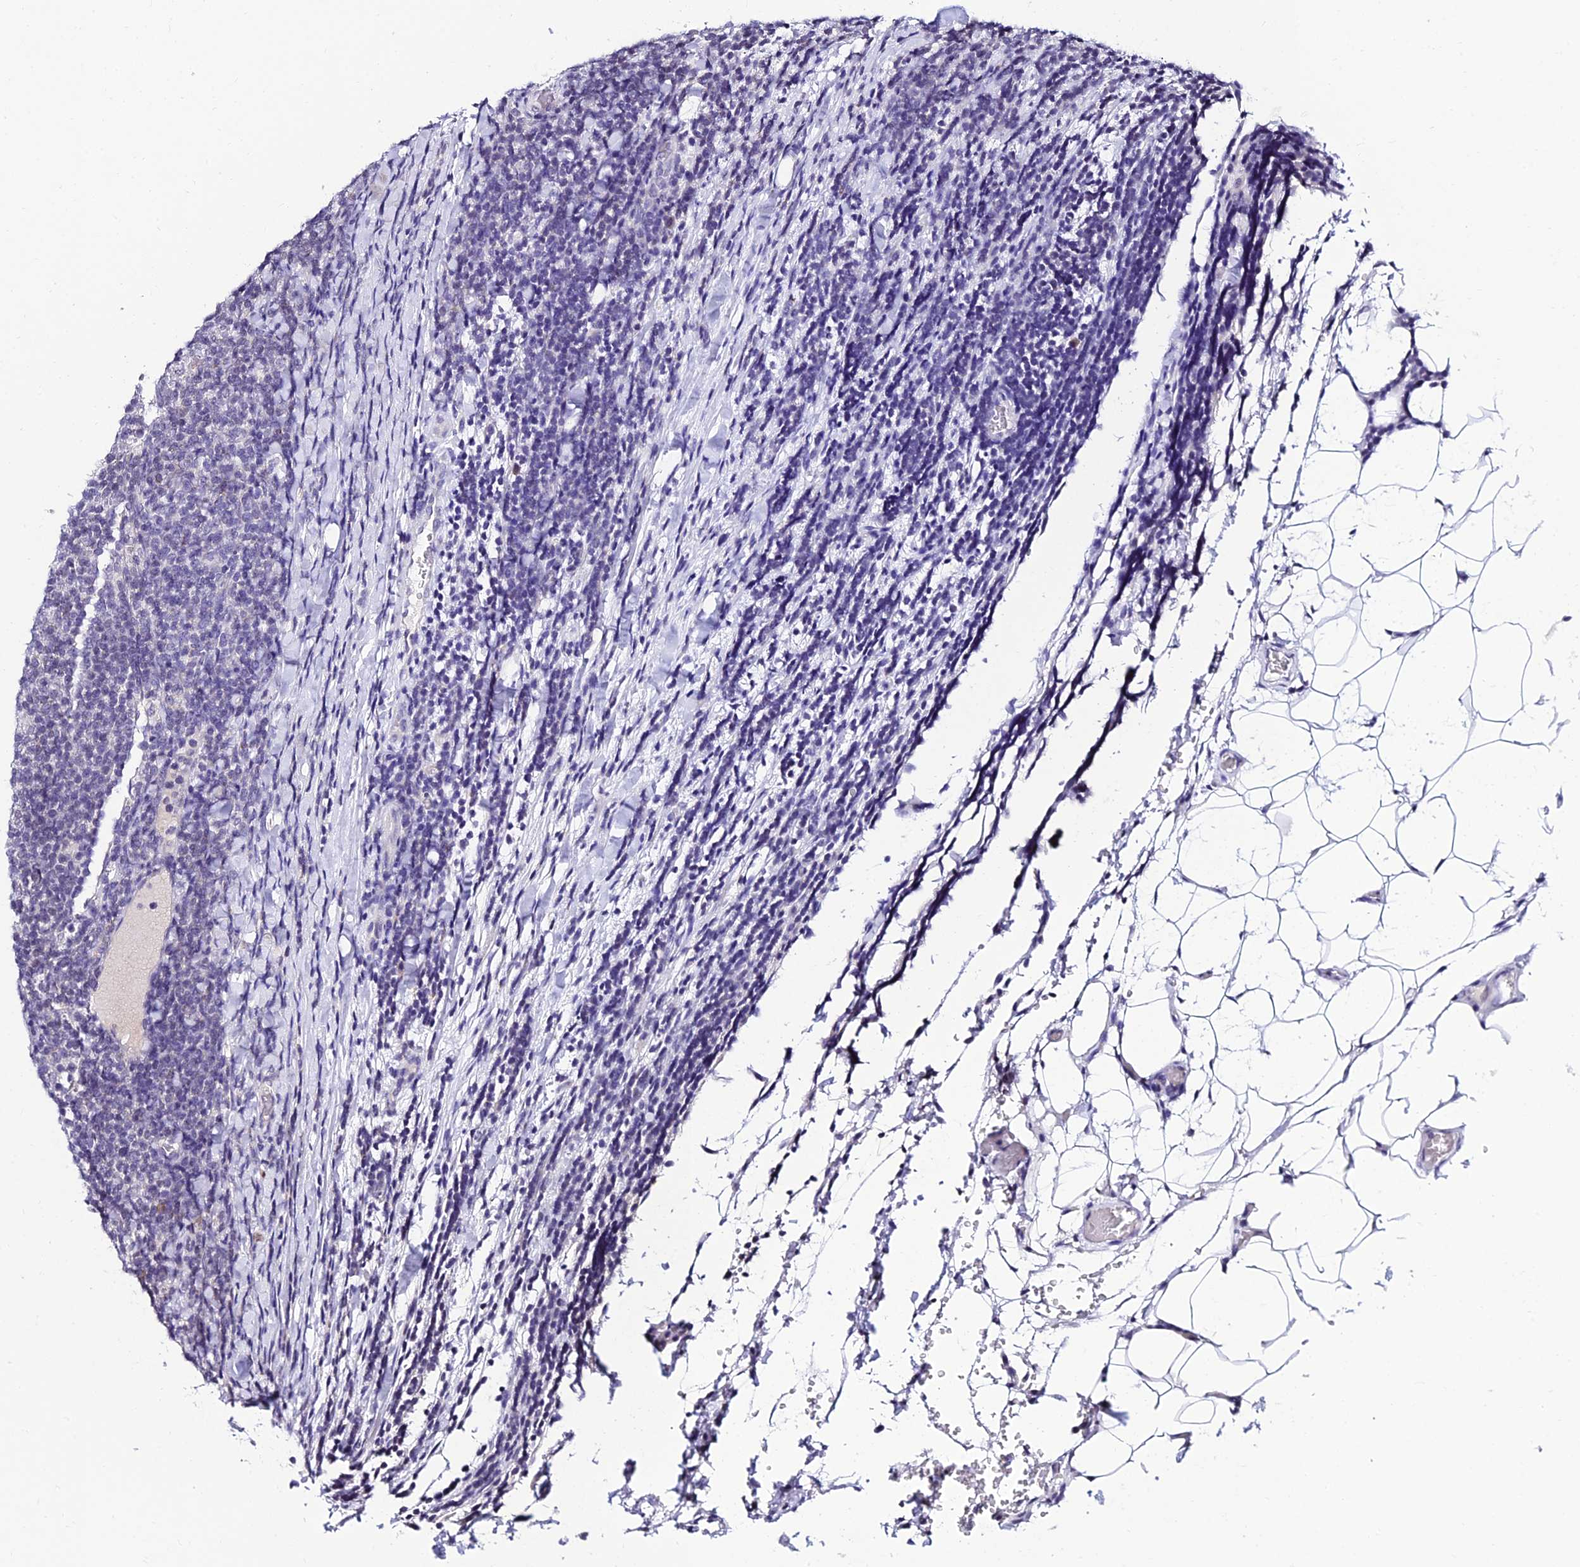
{"staining": {"intensity": "negative", "quantity": "none", "location": "none"}, "tissue": "lymphoma", "cell_type": "Tumor cells", "image_type": "cancer", "snomed": [{"axis": "morphology", "description": "Malignant lymphoma, non-Hodgkin's type, Low grade"}, {"axis": "topography", "description": "Lymph node"}], "caption": "IHC photomicrograph of neoplastic tissue: low-grade malignant lymphoma, non-Hodgkin's type stained with DAB (3,3'-diaminobenzidine) demonstrates no significant protein expression in tumor cells. Nuclei are stained in blue.", "gene": "CDNF", "patient": {"sex": "male", "age": 66}}